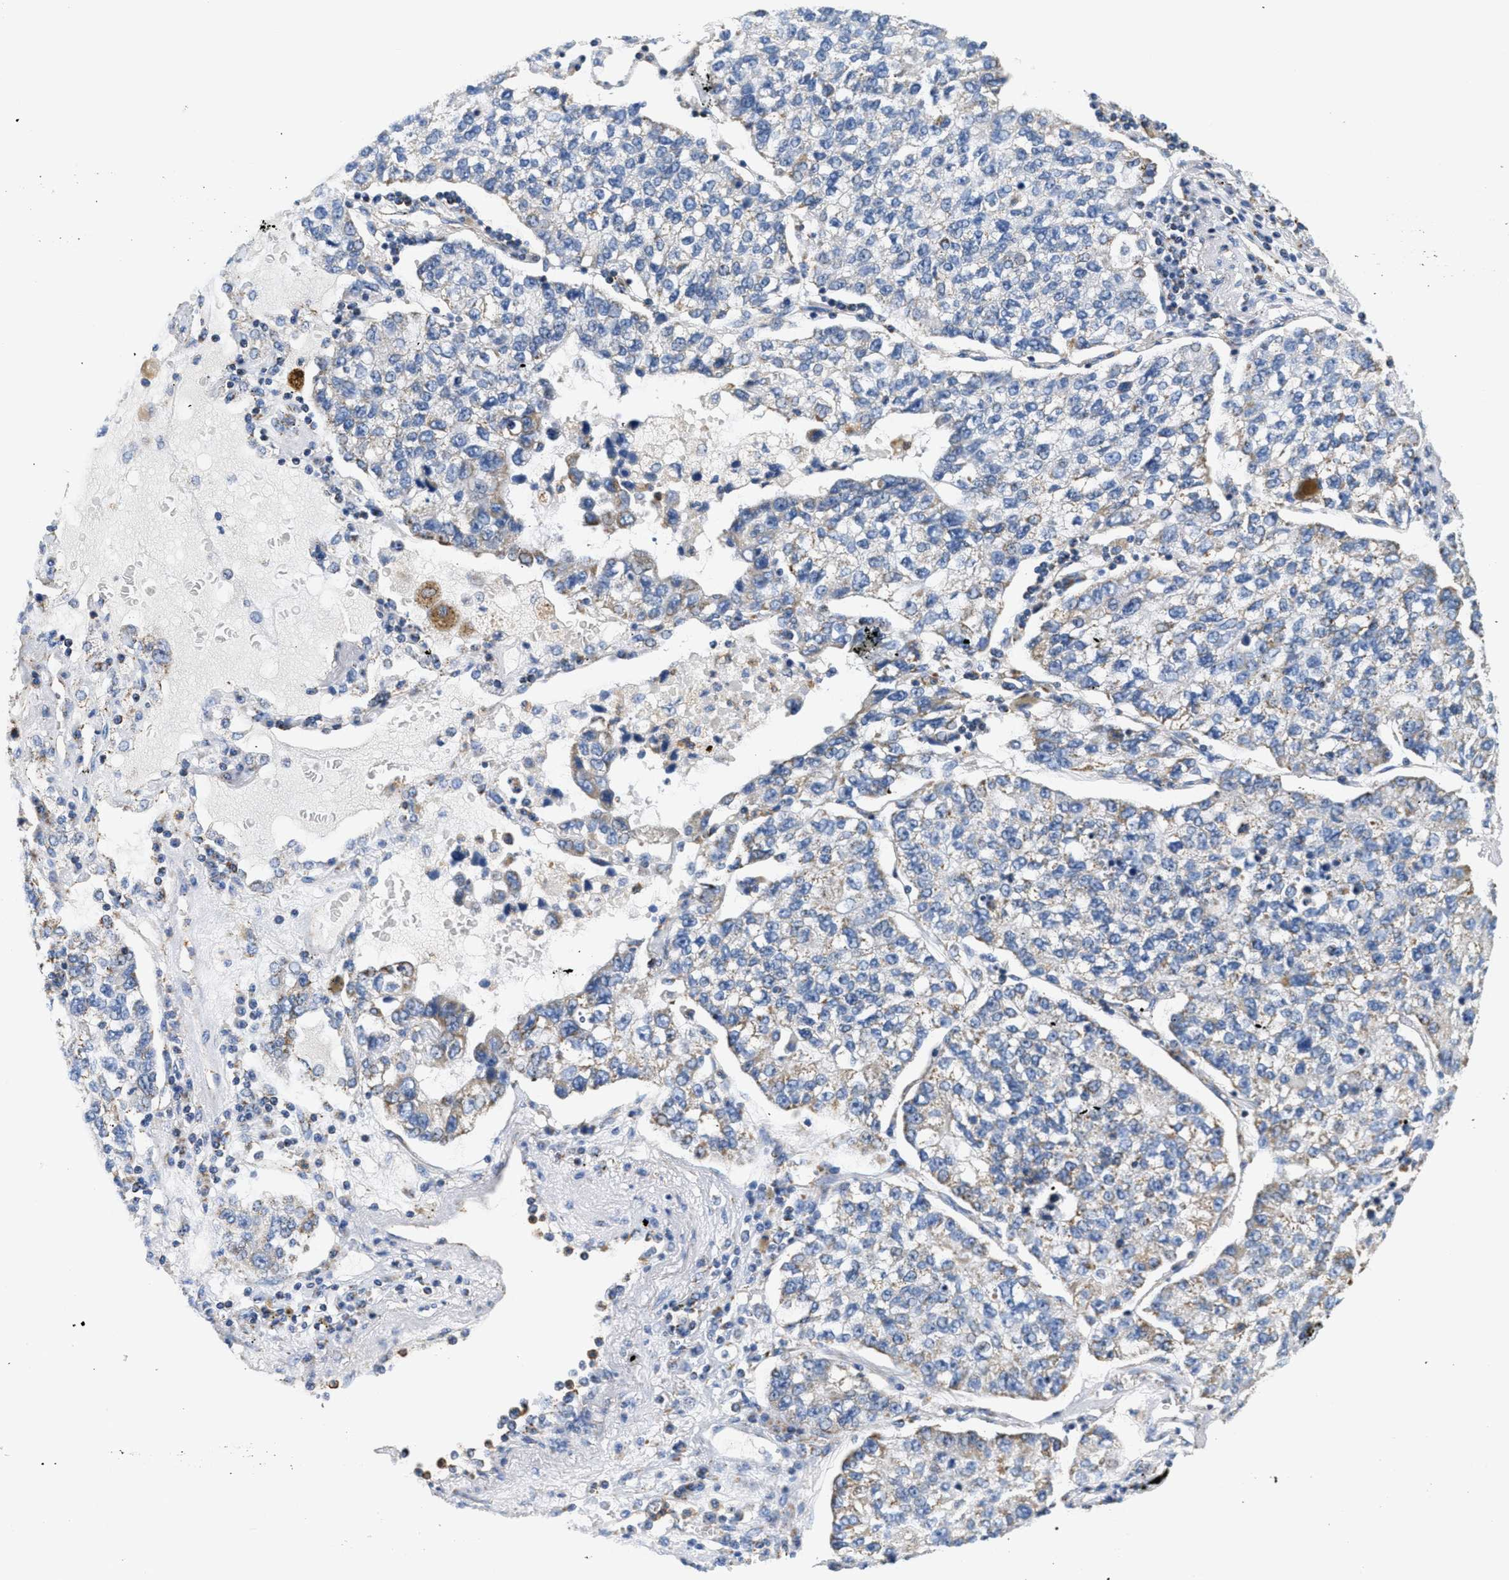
{"staining": {"intensity": "weak", "quantity": "25%-75%", "location": "cytoplasmic/membranous"}, "tissue": "lung cancer", "cell_type": "Tumor cells", "image_type": "cancer", "snomed": [{"axis": "morphology", "description": "Adenocarcinoma, NOS"}, {"axis": "topography", "description": "Lung"}], "caption": "Adenocarcinoma (lung) stained with a protein marker shows weak staining in tumor cells.", "gene": "KCNJ5", "patient": {"sex": "male", "age": 49}}